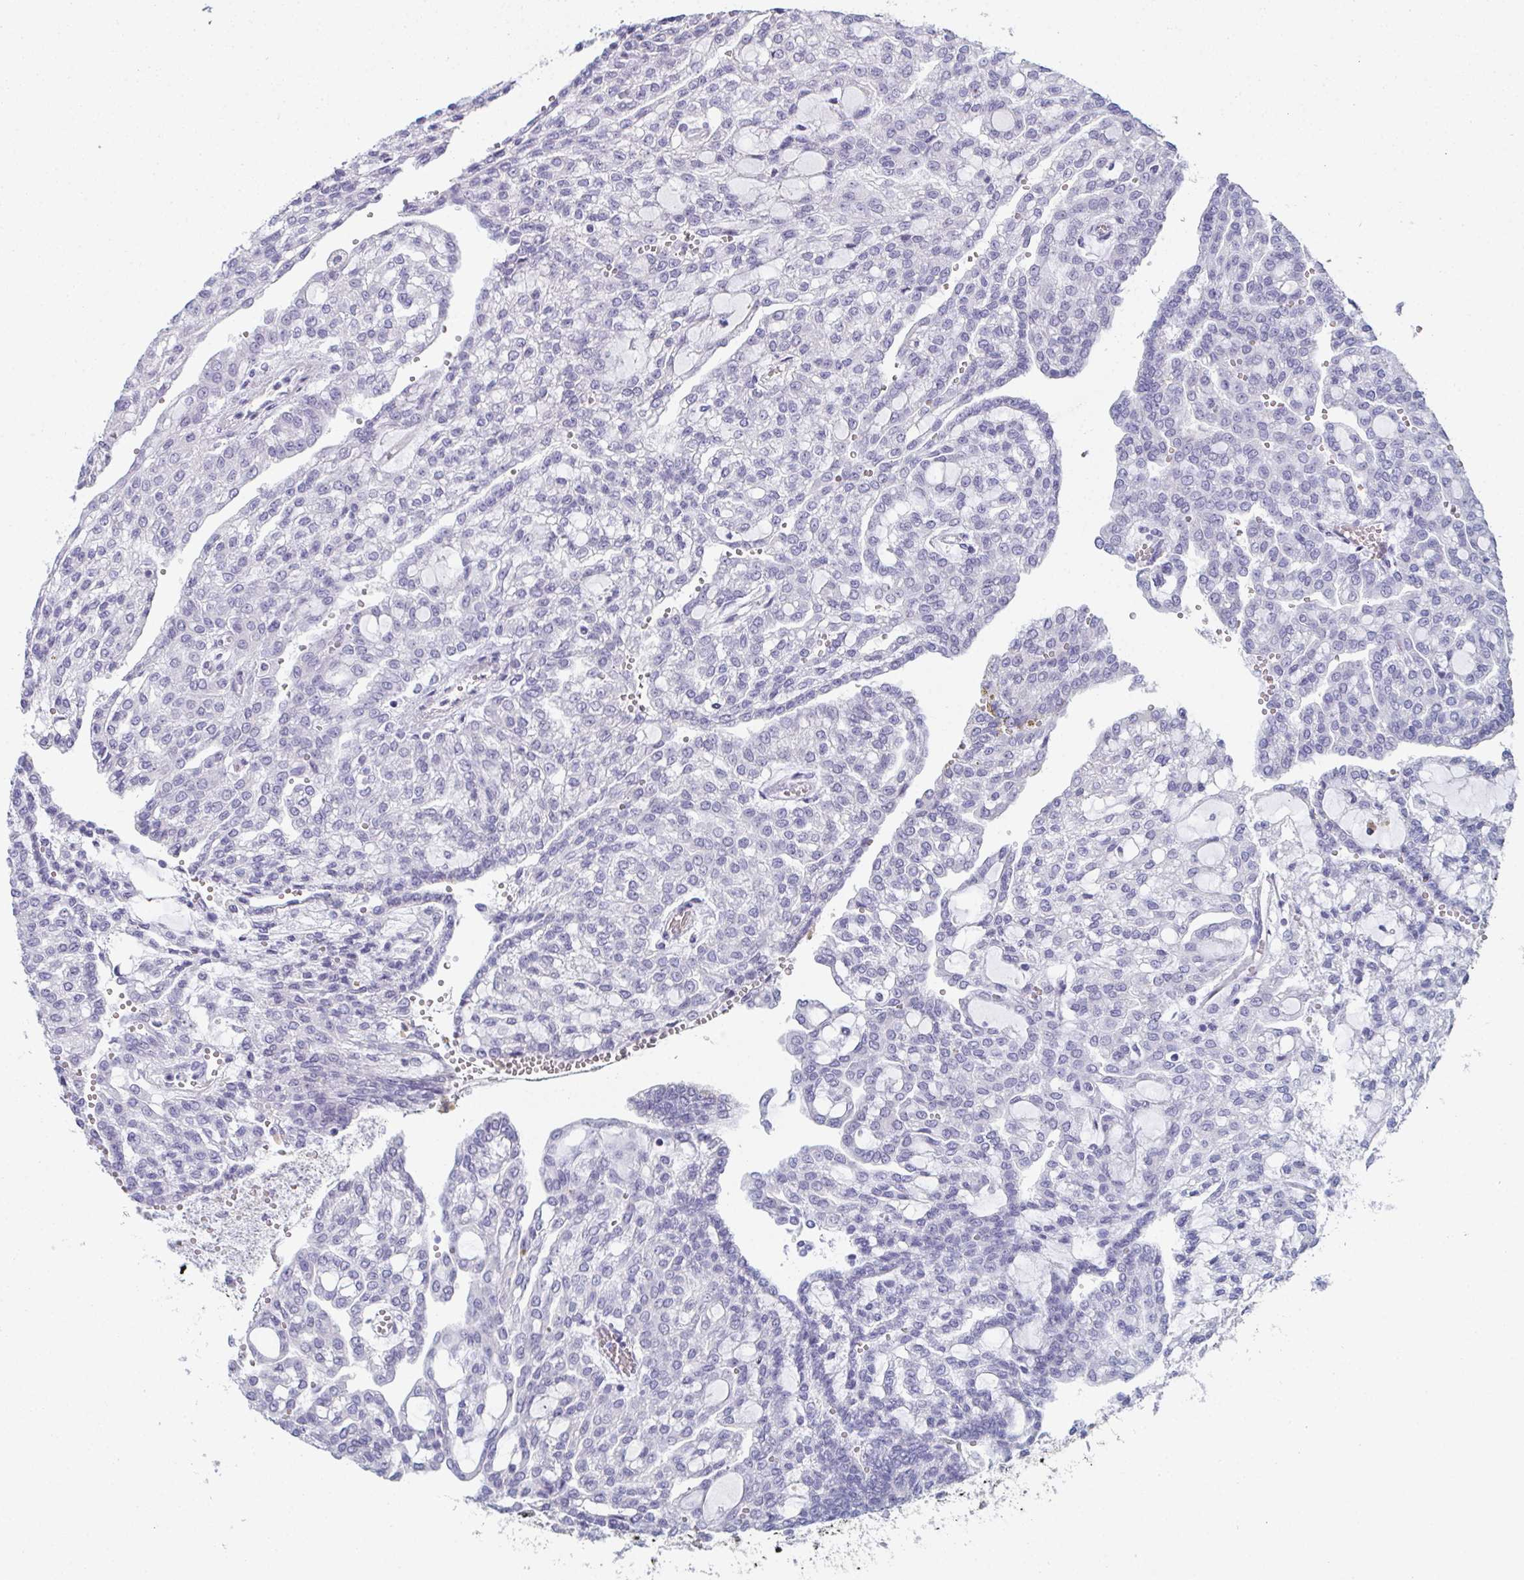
{"staining": {"intensity": "negative", "quantity": "none", "location": "none"}, "tissue": "renal cancer", "cell_type": "Tumor cells", "image_type": "cancer", "snomed": [{"axis": "morphology", "description": "Adenocarcinoma, NOS"}, {"axis": "topography", "description": "Kidney"}], "caption": "Tumor cells show no significant staining in renal adenocarcinoma.", "gene": "SLC36A2", "patient": {"sex": "male", "age": 63}}